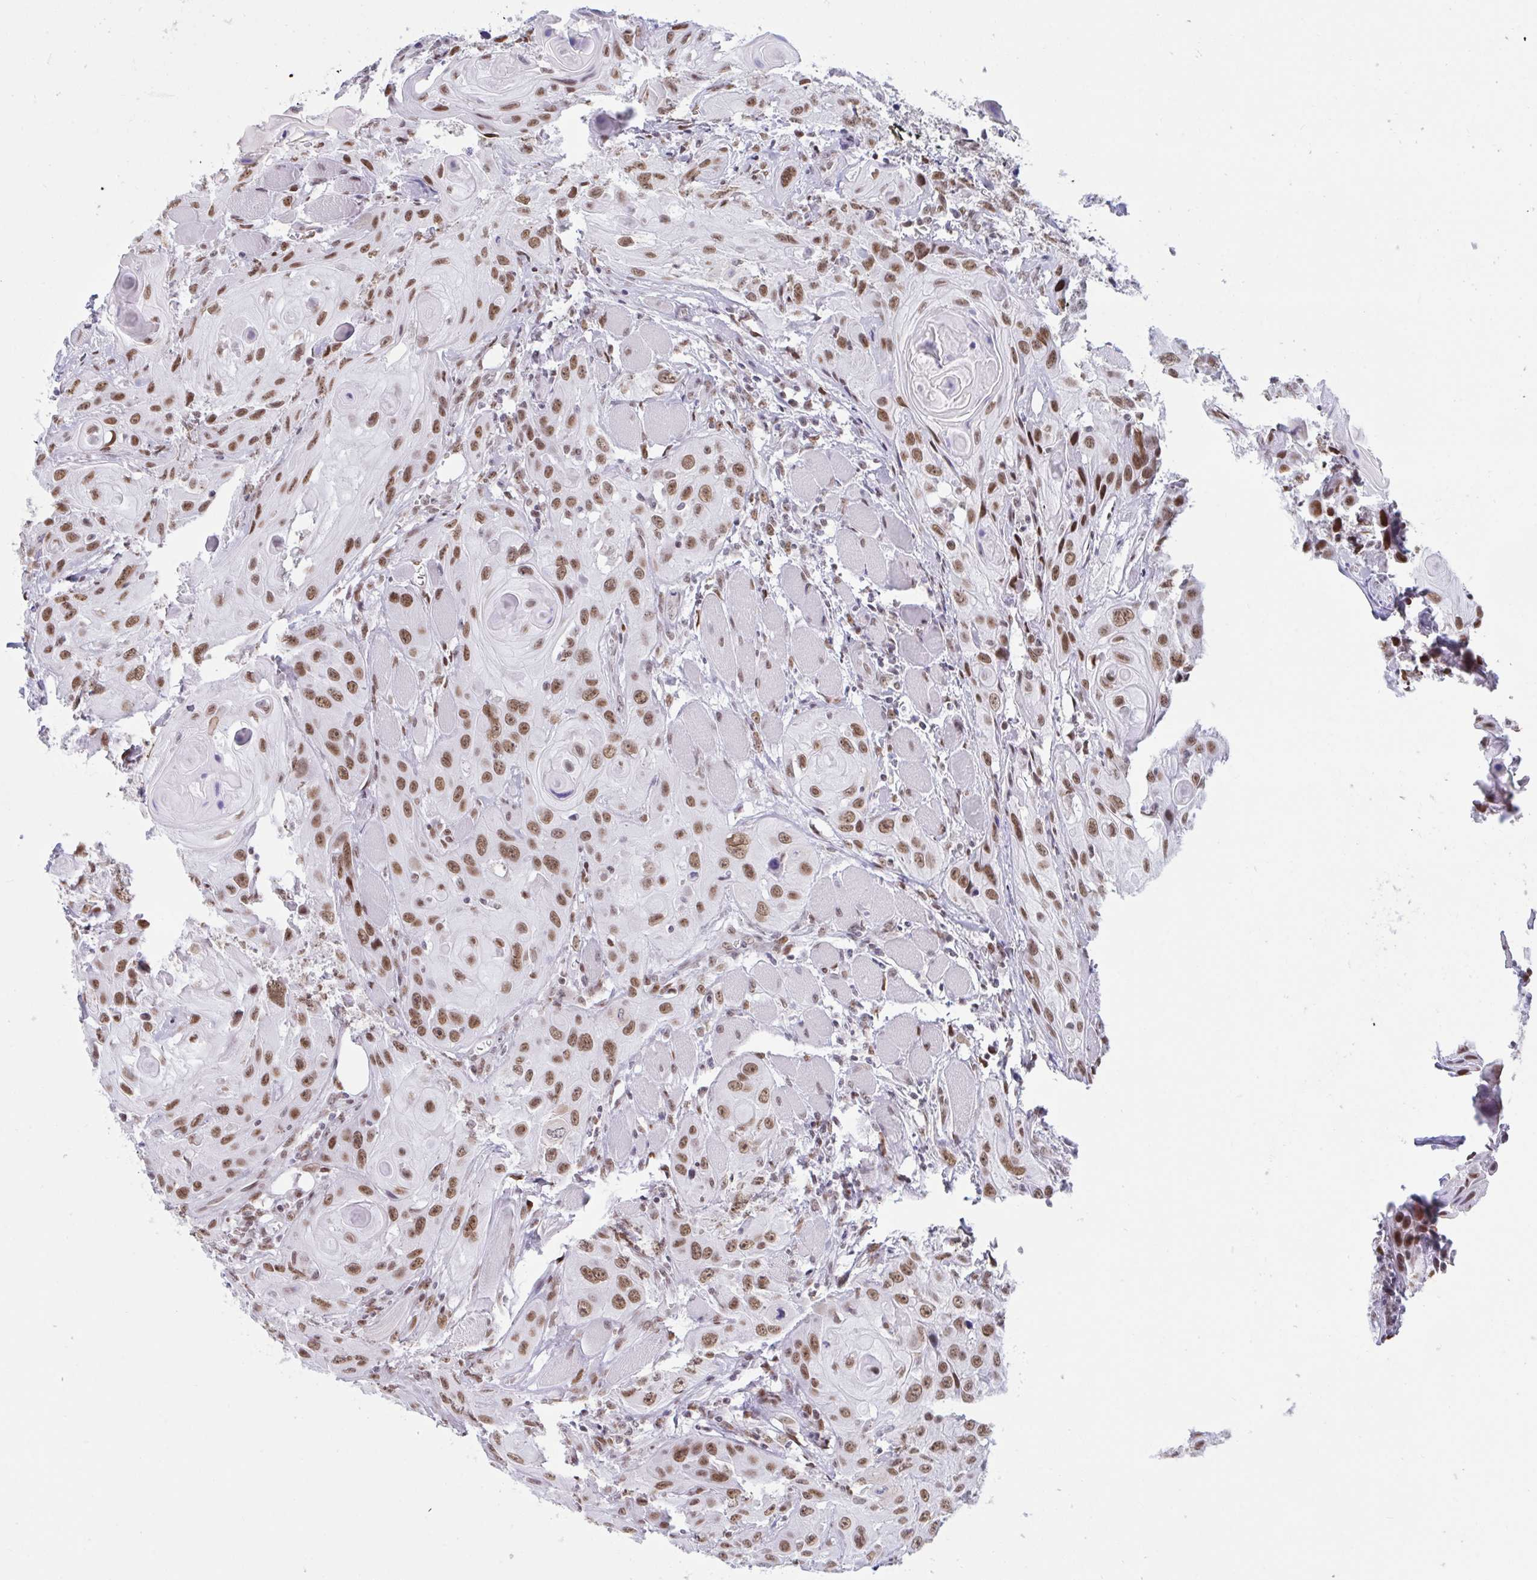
{"staining": {"intensity": "moderate", "quantity": ">75%", "location": "nuclear"}, "tissue": "head and neck cancer", "cell_type": "Tumor cells", "image_type": "cancer", "snomed": [{"axis": "morphology", "description": "Squamous cell carcinoma, NOS"}, {"axis": "topography", "description": "Oral tissue"}, {"axis": "topography", "description": "Head-Neck"}], "caption": "This is a photomicrograph of IHC staining of head and neck squamous cell carcinoma, which shows moderate positivity in the nuclear of tumor cells.", "gene": "CBFA2T2", "patient": {"sex": "male", "age": 58}}